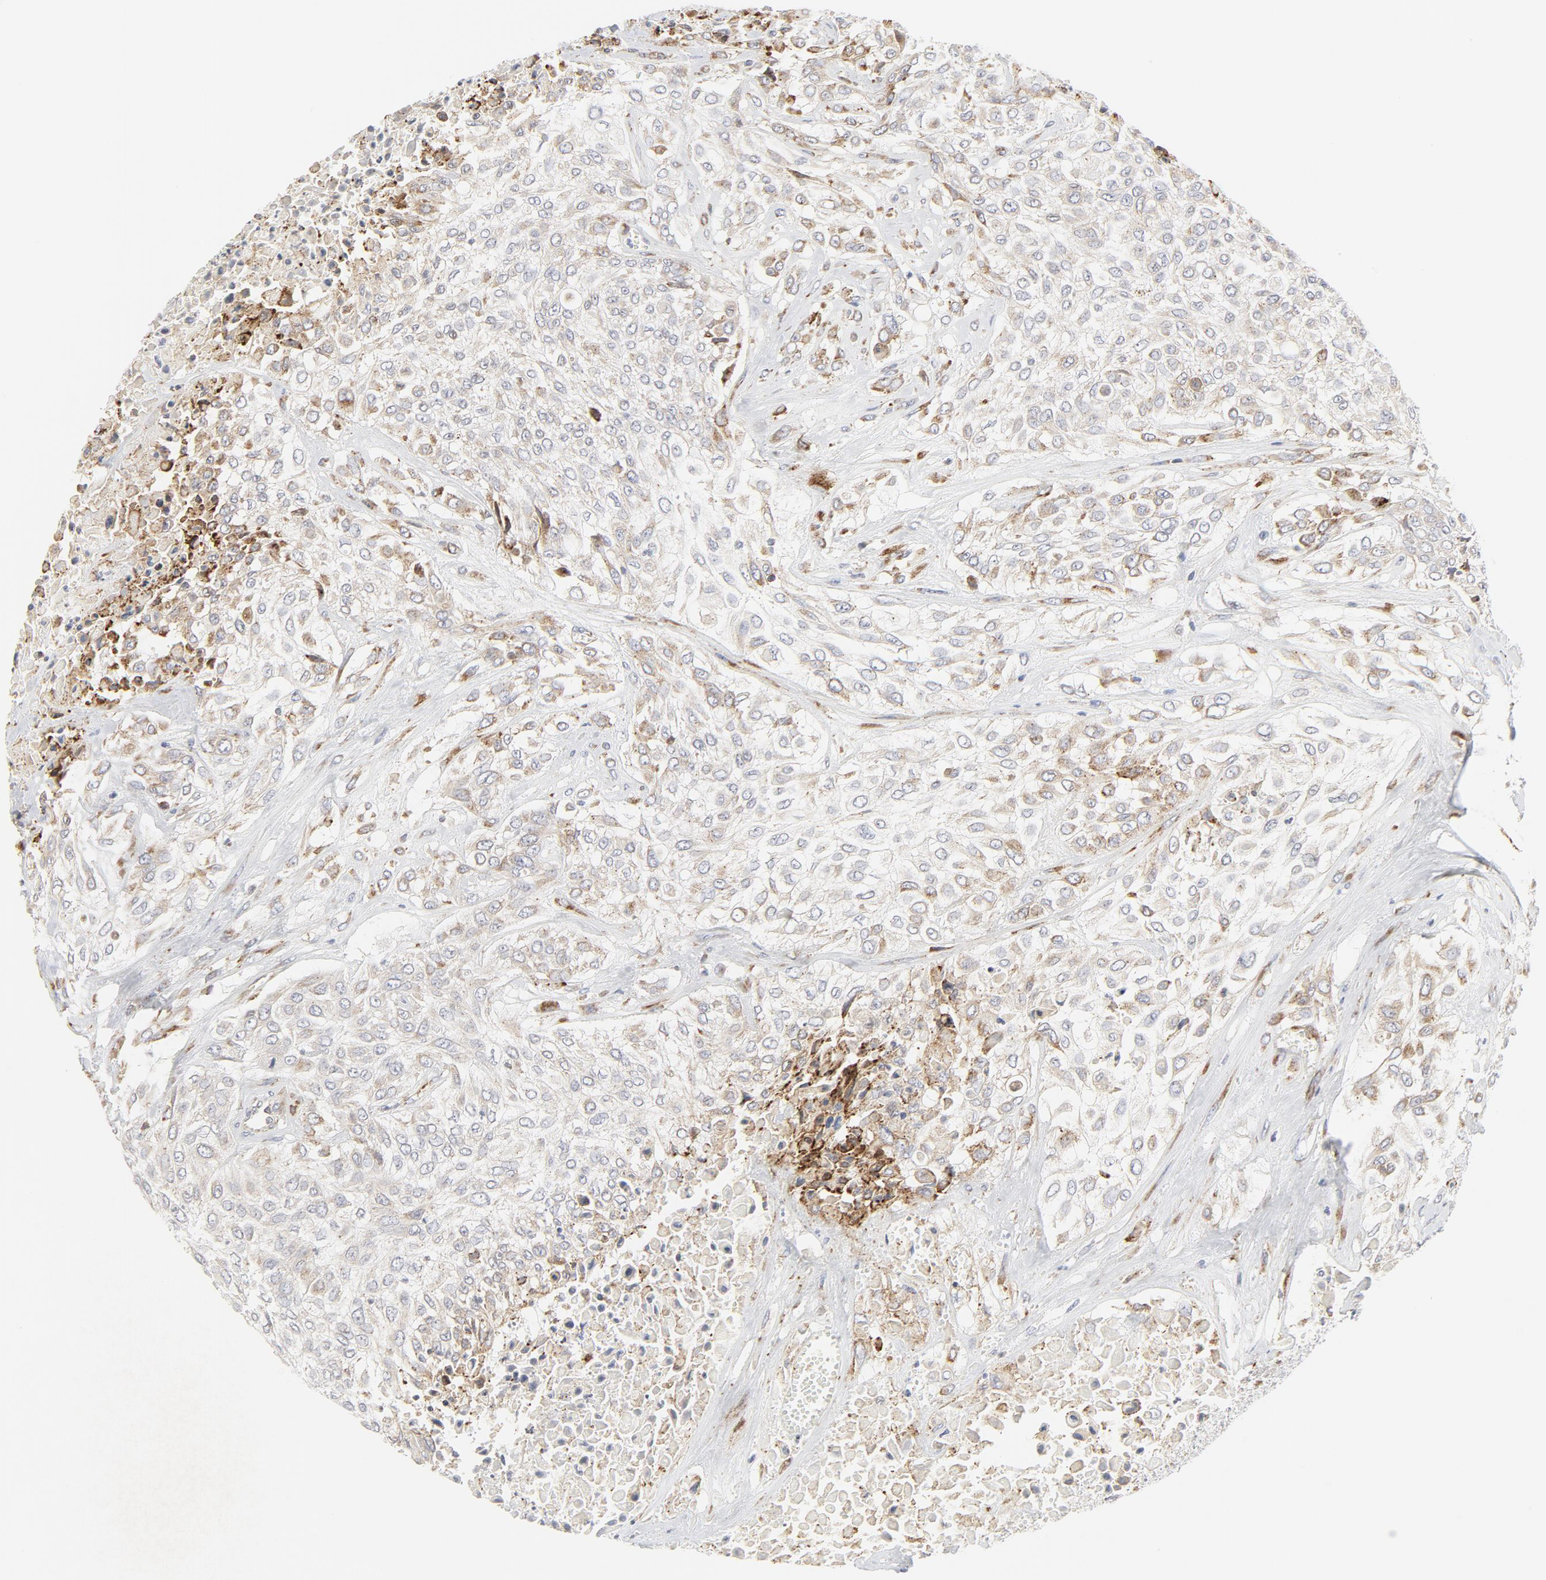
{"staining": {"intensity": "weak", "quantity": "25%-75%", "location": "cytoplasmic/membranous"}, "tissue": "urothelial cancer", "cell_type": "Tumor cells", "image_type": "cancer", "snomed": [{"axis": "morphology", "description": "Urothelial carcinoma, High grade"}, {"axis": "topography", "description": "Urinary bladder"}], "caption": "Human urothelial cancer stained with a brown dye demonstrates weak cytoplasmic/membranous positive staining in approximately 25%-75% of tumor cells.", "gene": "LRP6", "patient": {"sex": "male", "age": 57}}